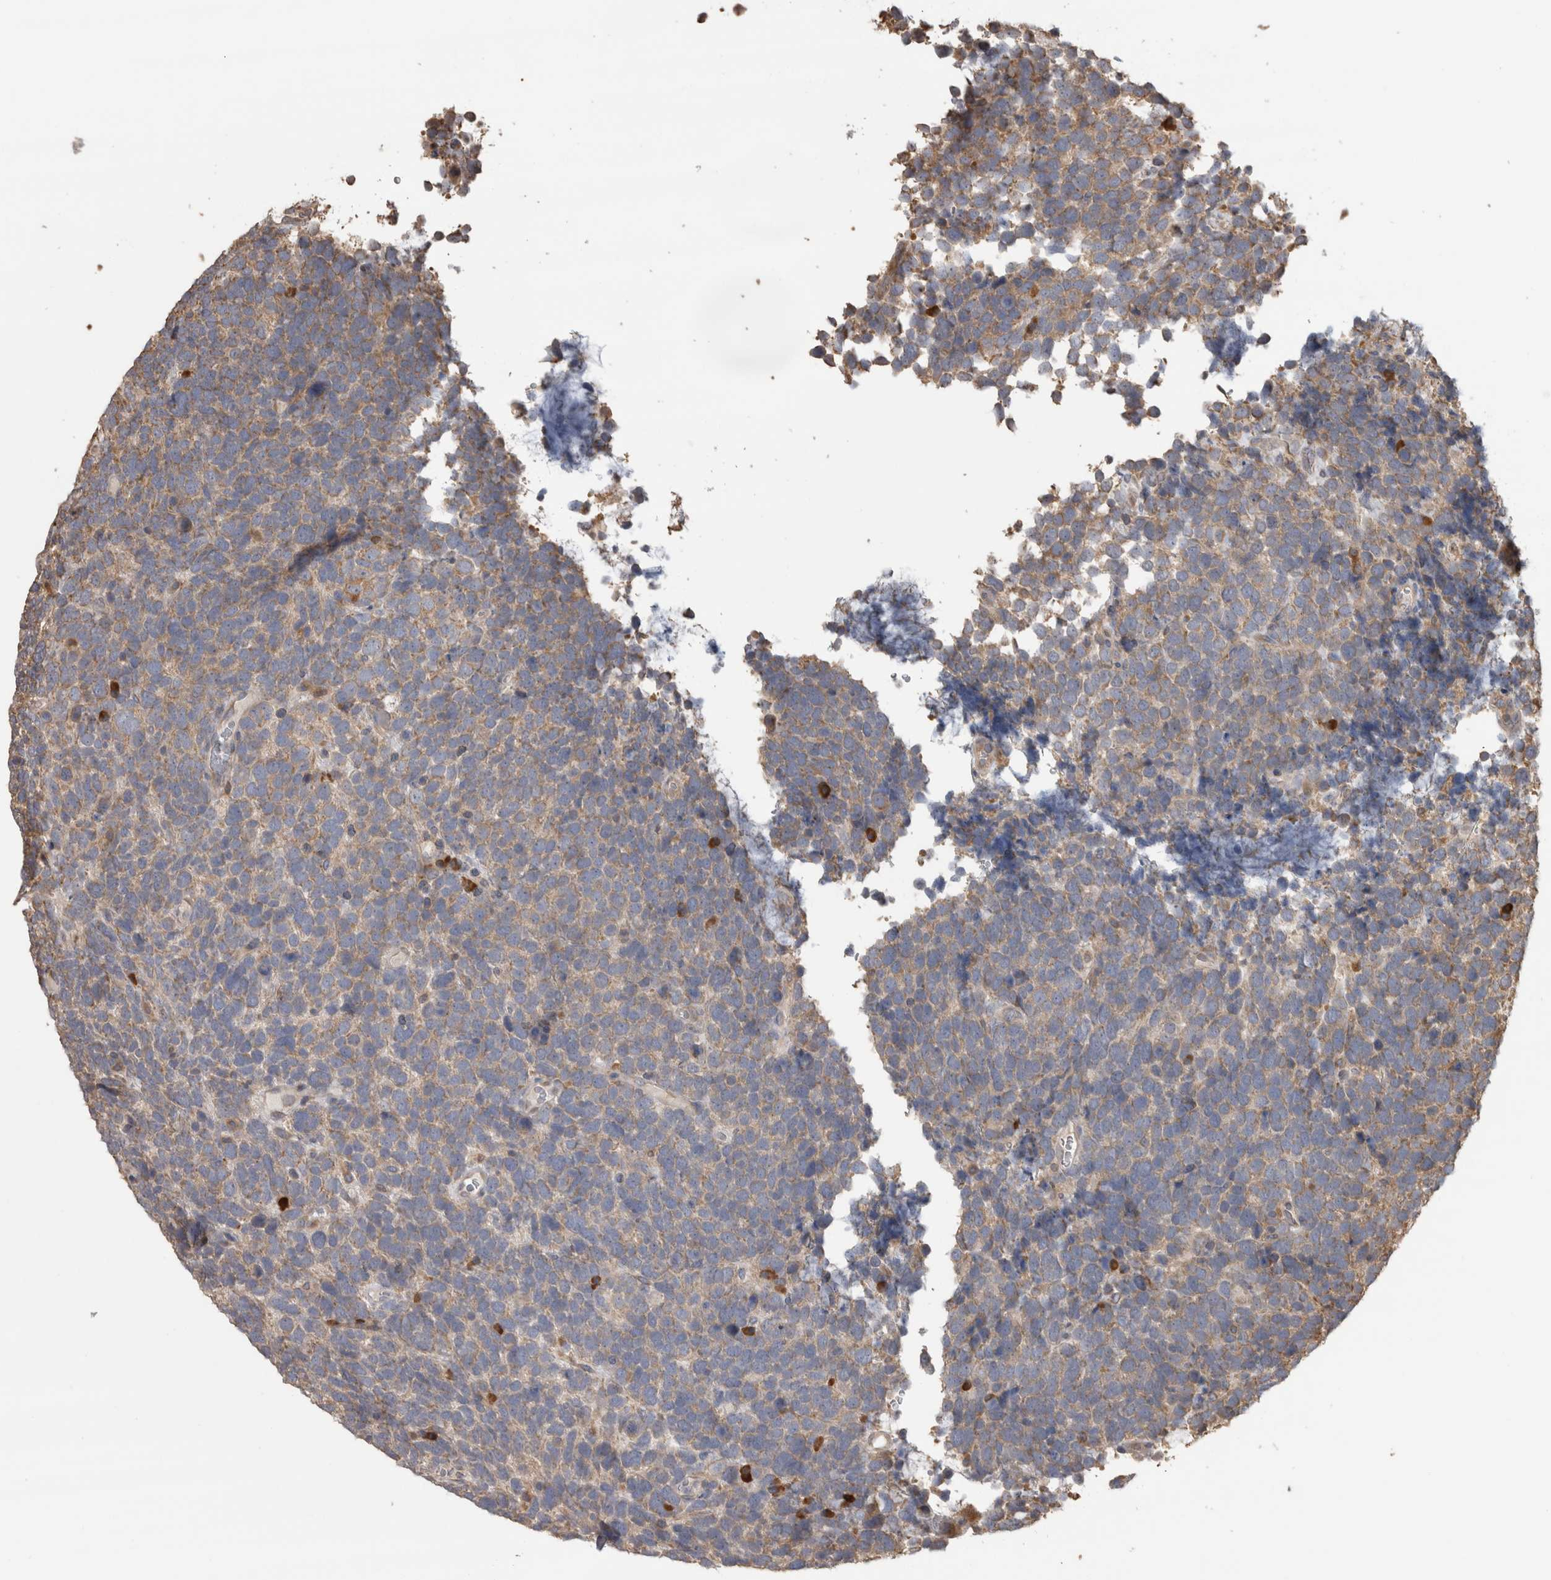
{"staining": {"intensity": "weak", "quantity": ">75%", "location": "cytoplasmic/membranous"}, "tissue": "urothelial cancer", "cell_type": "Tumor cells", "image_type": "cancer", "snomed": [{"axis": "morphology", "description": "Urothelial carcinoma, High grade"}, {"axis": "topography", "description": "Urinary bladder"}], "caption": "Immunohistochemical staining of human urothelial carcinoma (high-grade) exhibits low levels of weak cytoplasmic/membranous expression in approximately >75% of tumor cells.", "gene": "TBCE", "patient": {"sex": "female", "age": 82}}